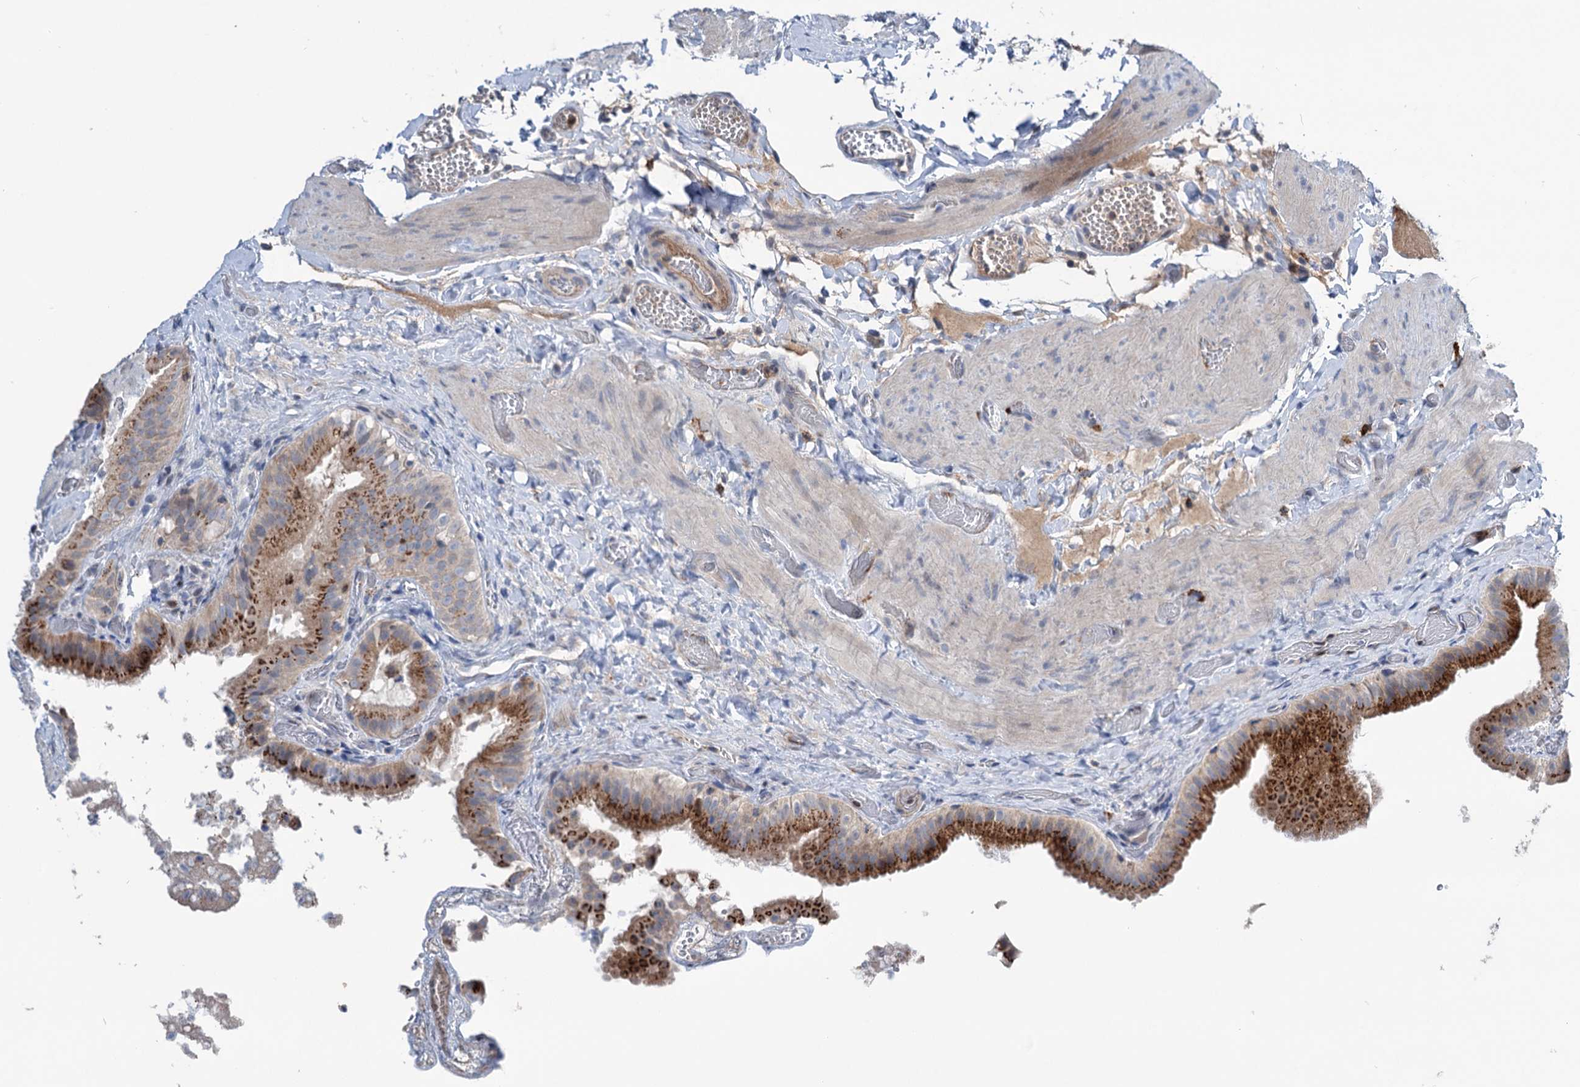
{"staining": {"intensity": "strong", "quantity": ">75%", "location": "cytoplasmic/membranous"}, "tissue": "gallbladder", "cell_type": "Glandular cells", "image_type": "normal", "snomed": [{"axis": "morphology", "description": "Normal tissue, NOS"}, {"axis": "topography", "description": "Gallbladder"}], "caption": "IHC (DAB (3,3'-diaminobenzidine)) staining of normal gallbladder exhibits strong cytoplasmic/membranous protein positivity in approximately >75% of glandular cells.", "gene": "NCAPD2", "patient": {"sex": "female", "age": 64}}